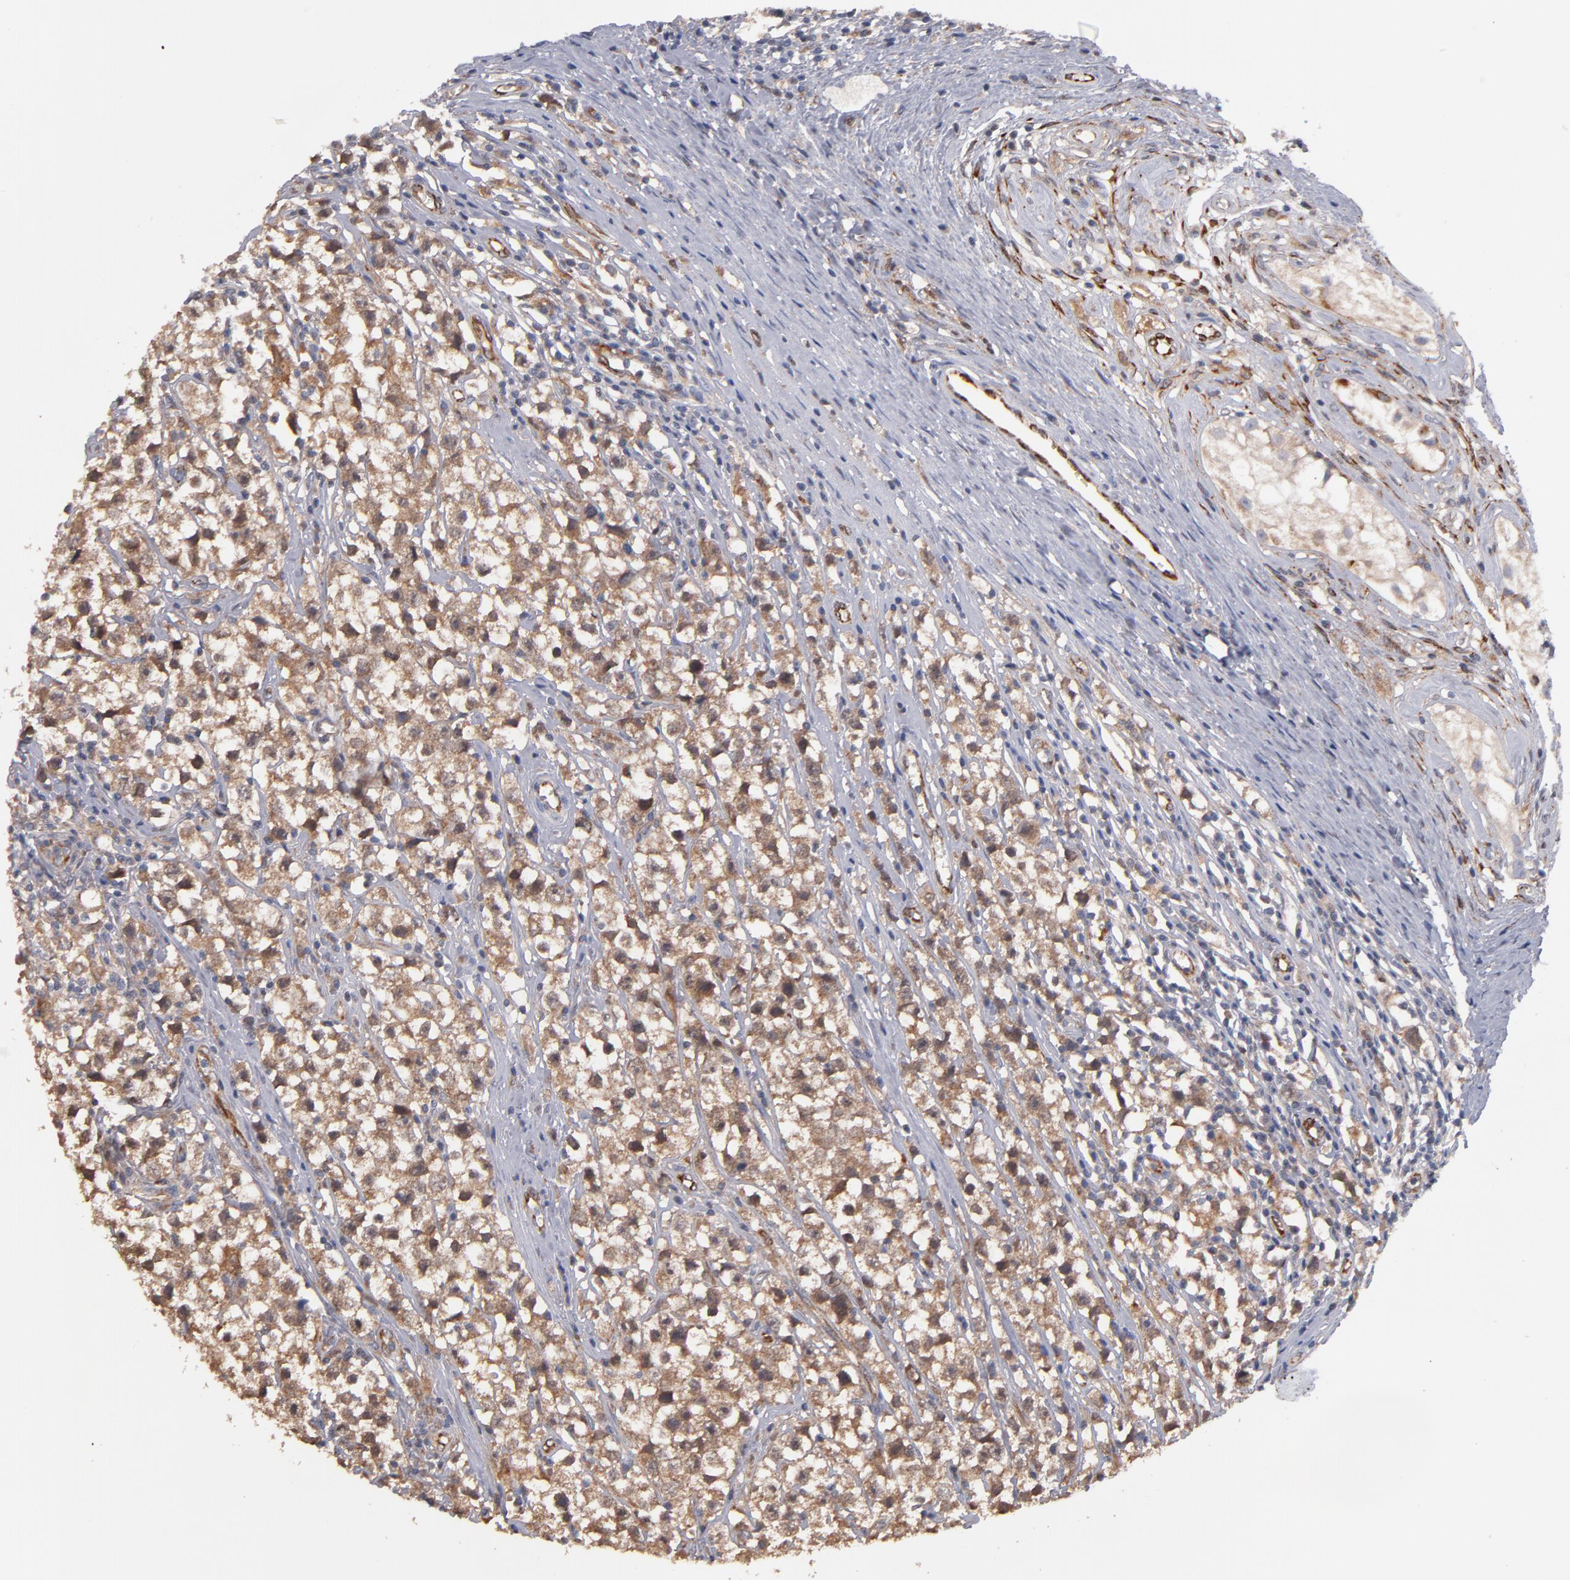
{"staining": {"intensity": "moderate", "quantity": ">75%", "location": "cytoplasmic/membranous"}, "tissue": "testis cancer", "cell_type": "Tumor cells", "image_type": "cancer", "snomed": [{"axis": "morphology", "description": "Seminoma, NOS"}, {"axis": "topography", "description": "Testis"}], "caption": "Human testis cancer (seminoma) stained with a protein marker exhibits moderate staining in tumor cells.", "gene": "GMFG", "patient": {"sex": "male", "age": 35}}